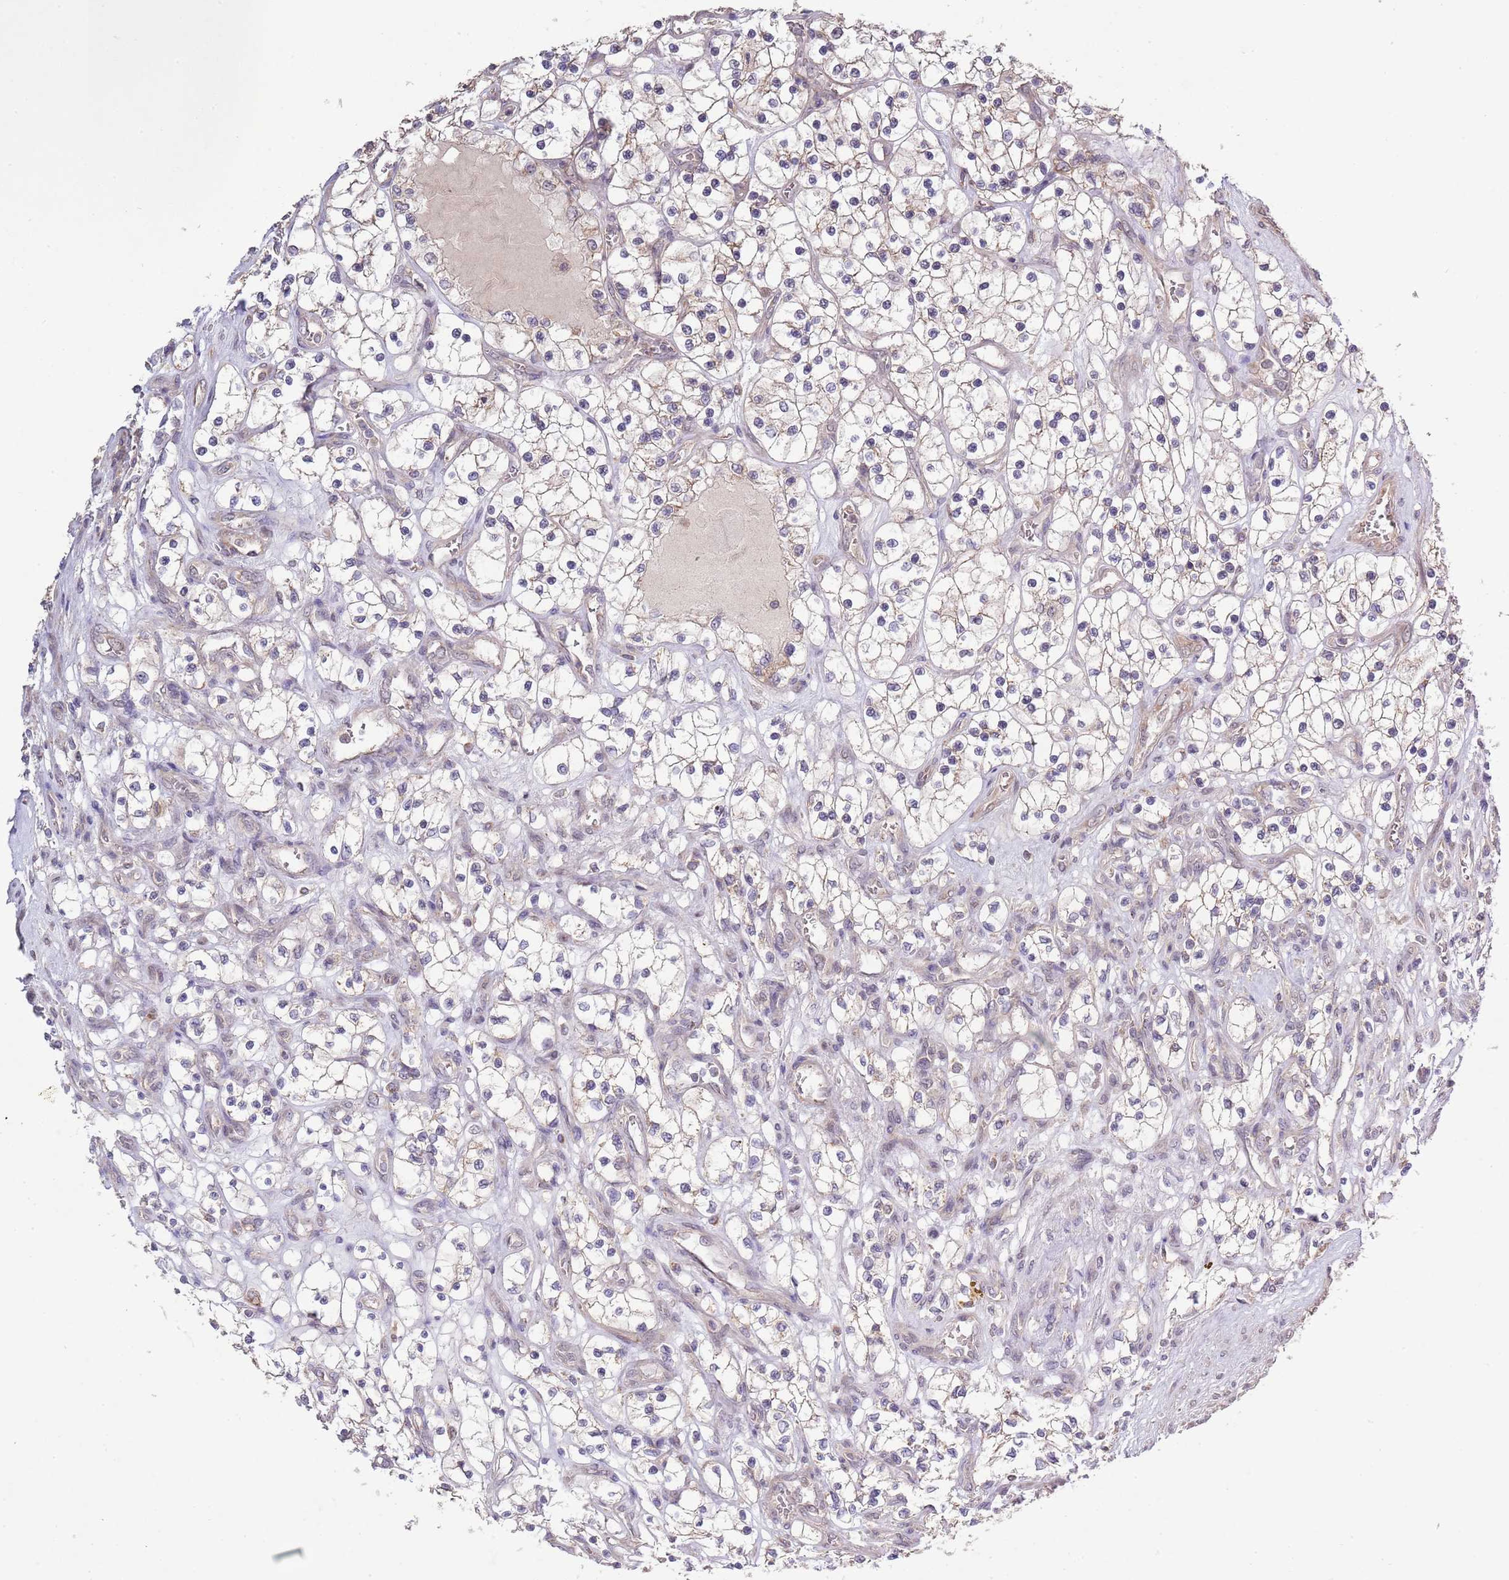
{"staining": {"intensity": "weak", "quantity": "25%-75%", "location": "cytoplasmic/membranous"}, "tissue": "renal cancer", "cell_type": "Tumor cells", "image_type": "cancer", "snomed": [{"axis": "morphology", "description": "Adenocarcinoma, NOS"}, {"axis": "topography", "description": "Kidney"}], "caption": "An image of adenocarcinoma (renal) stained for a protein displays weak cytoplasmic/membranous brown staining in tumor cells. (DAB = brown stain, brightfield microscopy at high magnification).", "gene": "IVD", "patient": {"sex": "female", "age": 69}}